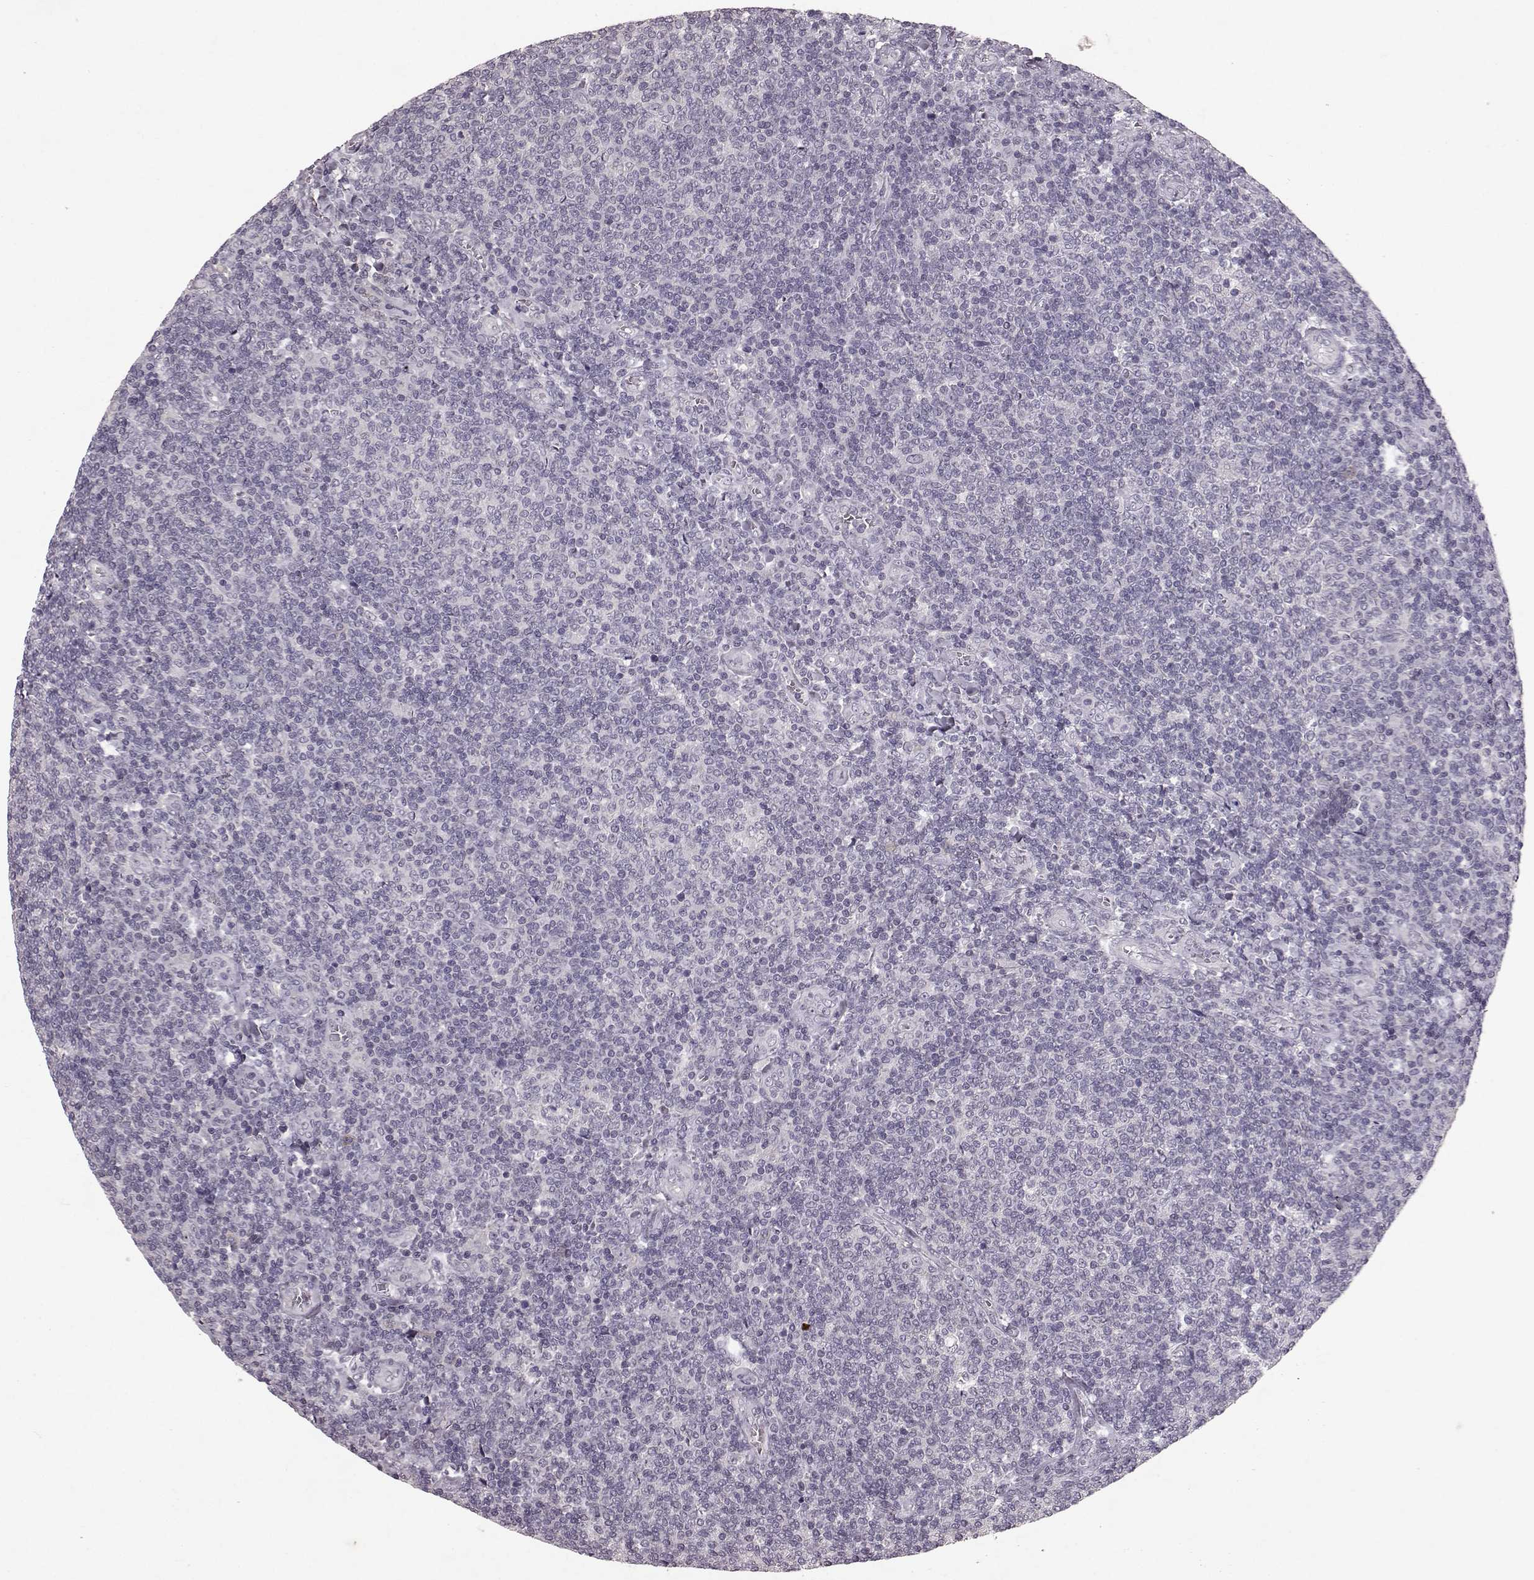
{"staining": {"intensity": "negative", "quantity": "none", "location": "none"}, "tissue": "lymphoma", "cell_type": "Tumor cells", "image_type": "cancer", "snomed": [{"axis": "morphology", "description": "Malignant lymphoma, non-Hodgkin's type, Low grade"}, {"axis": "topography", "description": "Lymph node"}], "caption": "Tumor cells are negative for protein expression in human lymphoma.", "gene": "FRRS1L", "patient": {"sex": "male", "age": 52}}